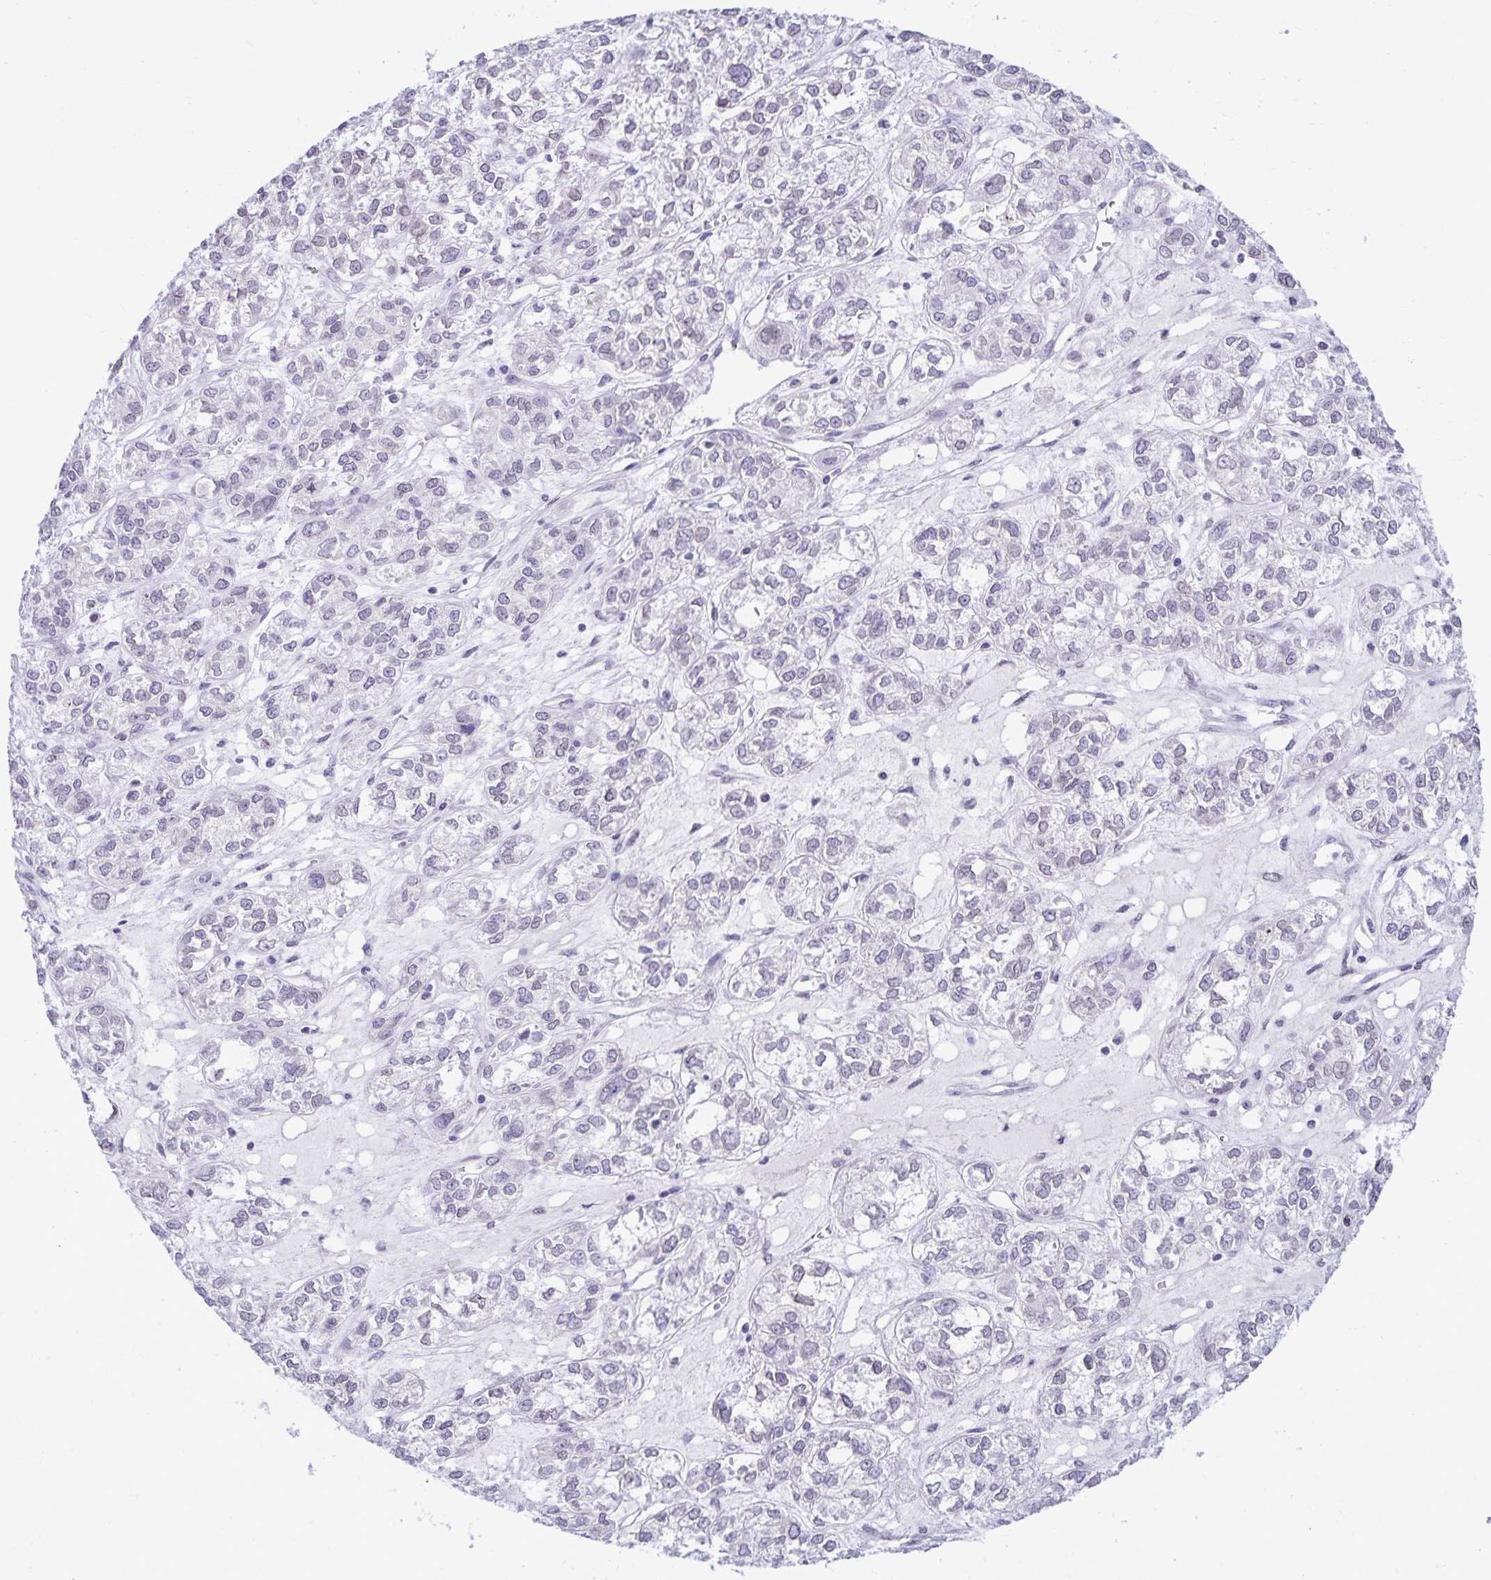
{"staining": {"intensity": "negative", "quantity": "none", "location": "none"}, "tissue": "ovarian cancer", "cell_type": "Tumor cells", "image_type": "cancer", "snomed": [{"axis": "morphology", "description": "Carcinoma, endometroid"}, {"axis": "topography", "description": "Ovary"}], "caption": "The histopathology image exhibits no significant staining in tumor cells of ovarian endometroid carcinoma. The staining is performed using DAB (3,3'-diaminobenzidine) brown chromogen with nuclei counter-stained in using hematoxylin.", "gene": "FAM166C", "patient": {"sex": "female", "age": 64}}